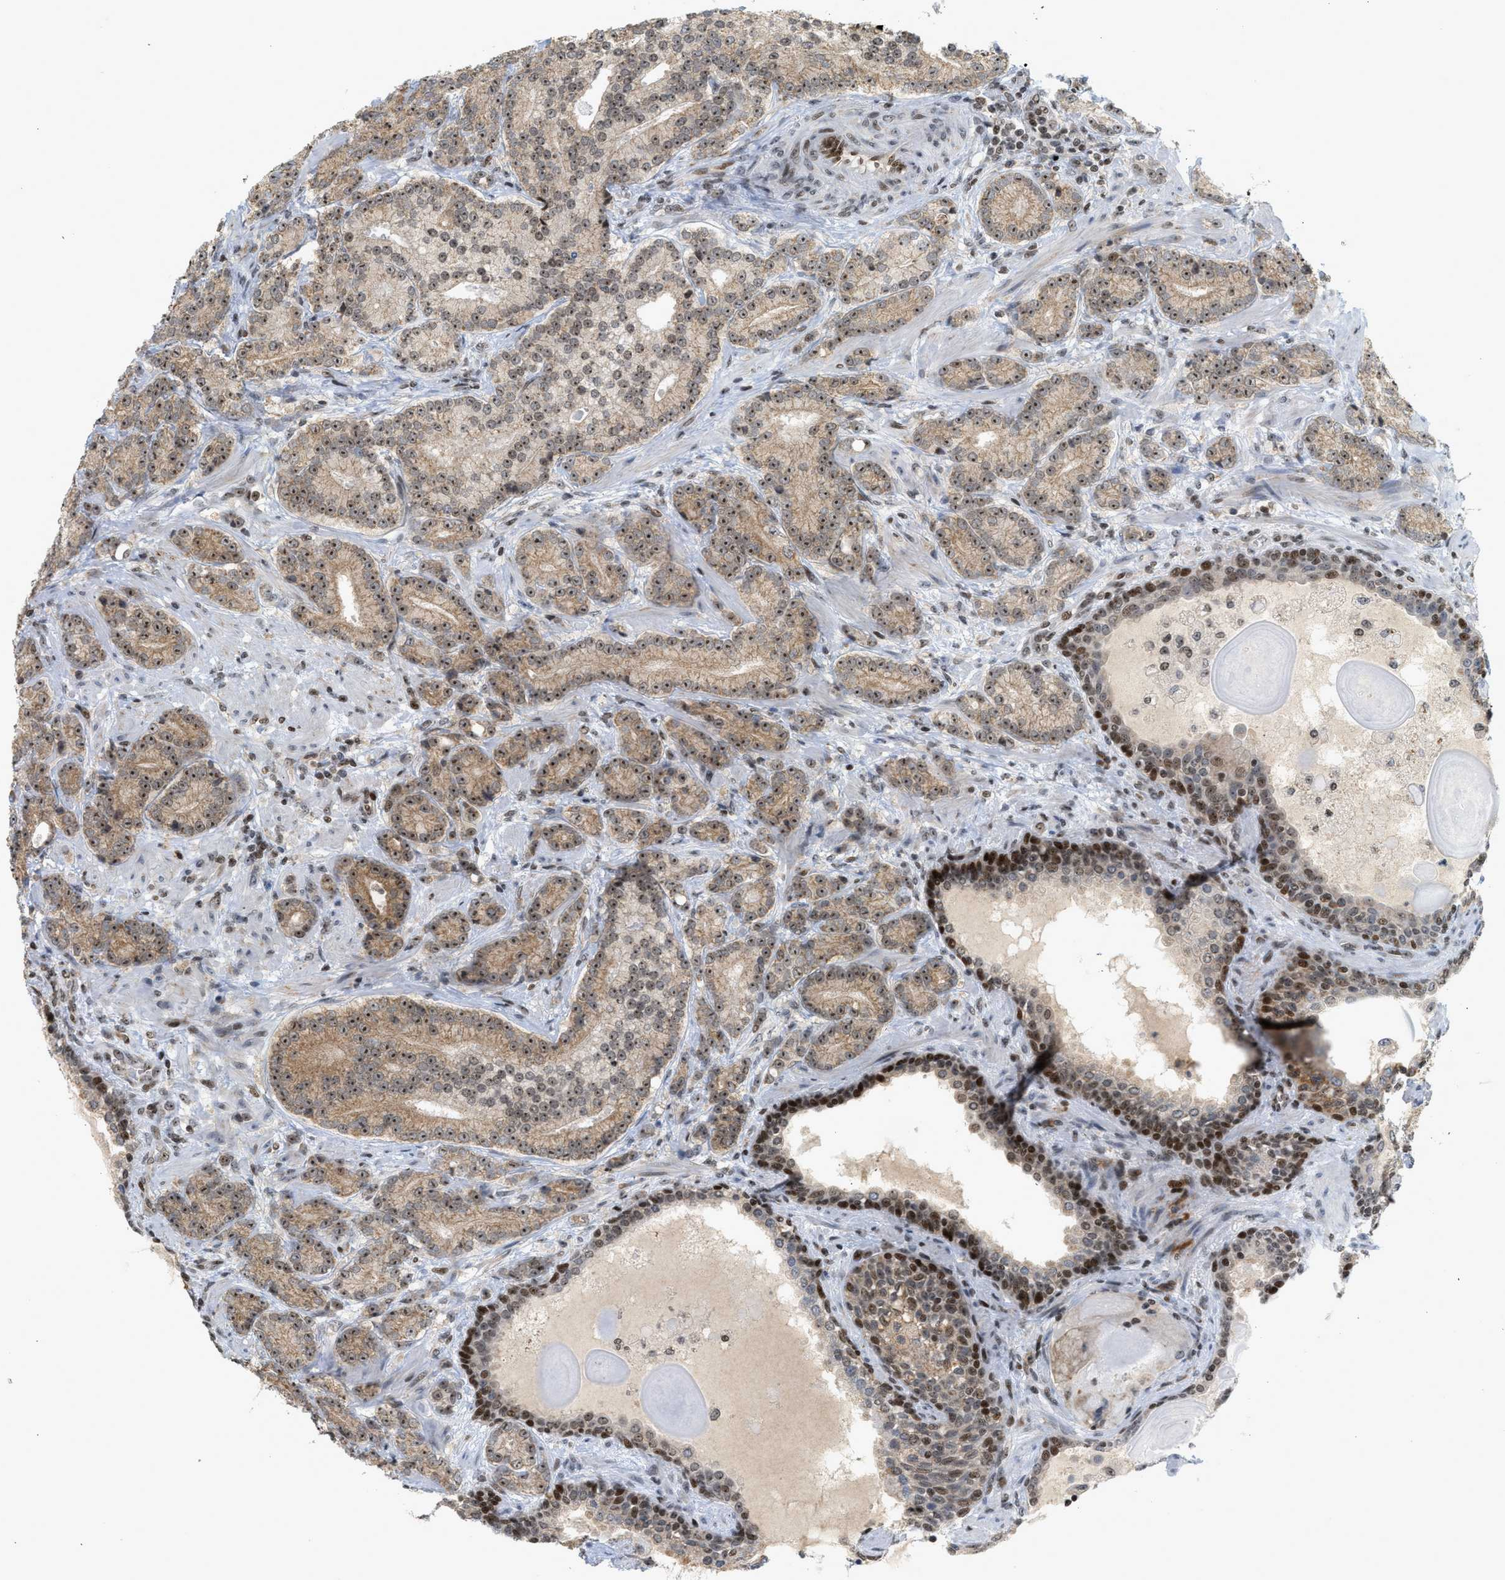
{"staining": {"intensity": "moderate", "quantity": ">75%", "location": "cytoplasmic/membranous,nuclear"}, "tissue": "prostate cancer", "cell_type": "Tumor cells", "image_type": "cancer", "snomed": [{"axis": "morphology", "description": "Adenocarcinoma, High grade"}, {"axis": "topography", "description": "Prostate"}], "caption": "Immunohistochemical staining of prostate cancer (adenocarcinoma (high-grade)) shows medium levels of moderate cytoplasmic/membranous and nuclear expression in about >75% of tumor cells.", "gene": "ZNF22", "patient": {"sex": "male", "age": 61}}